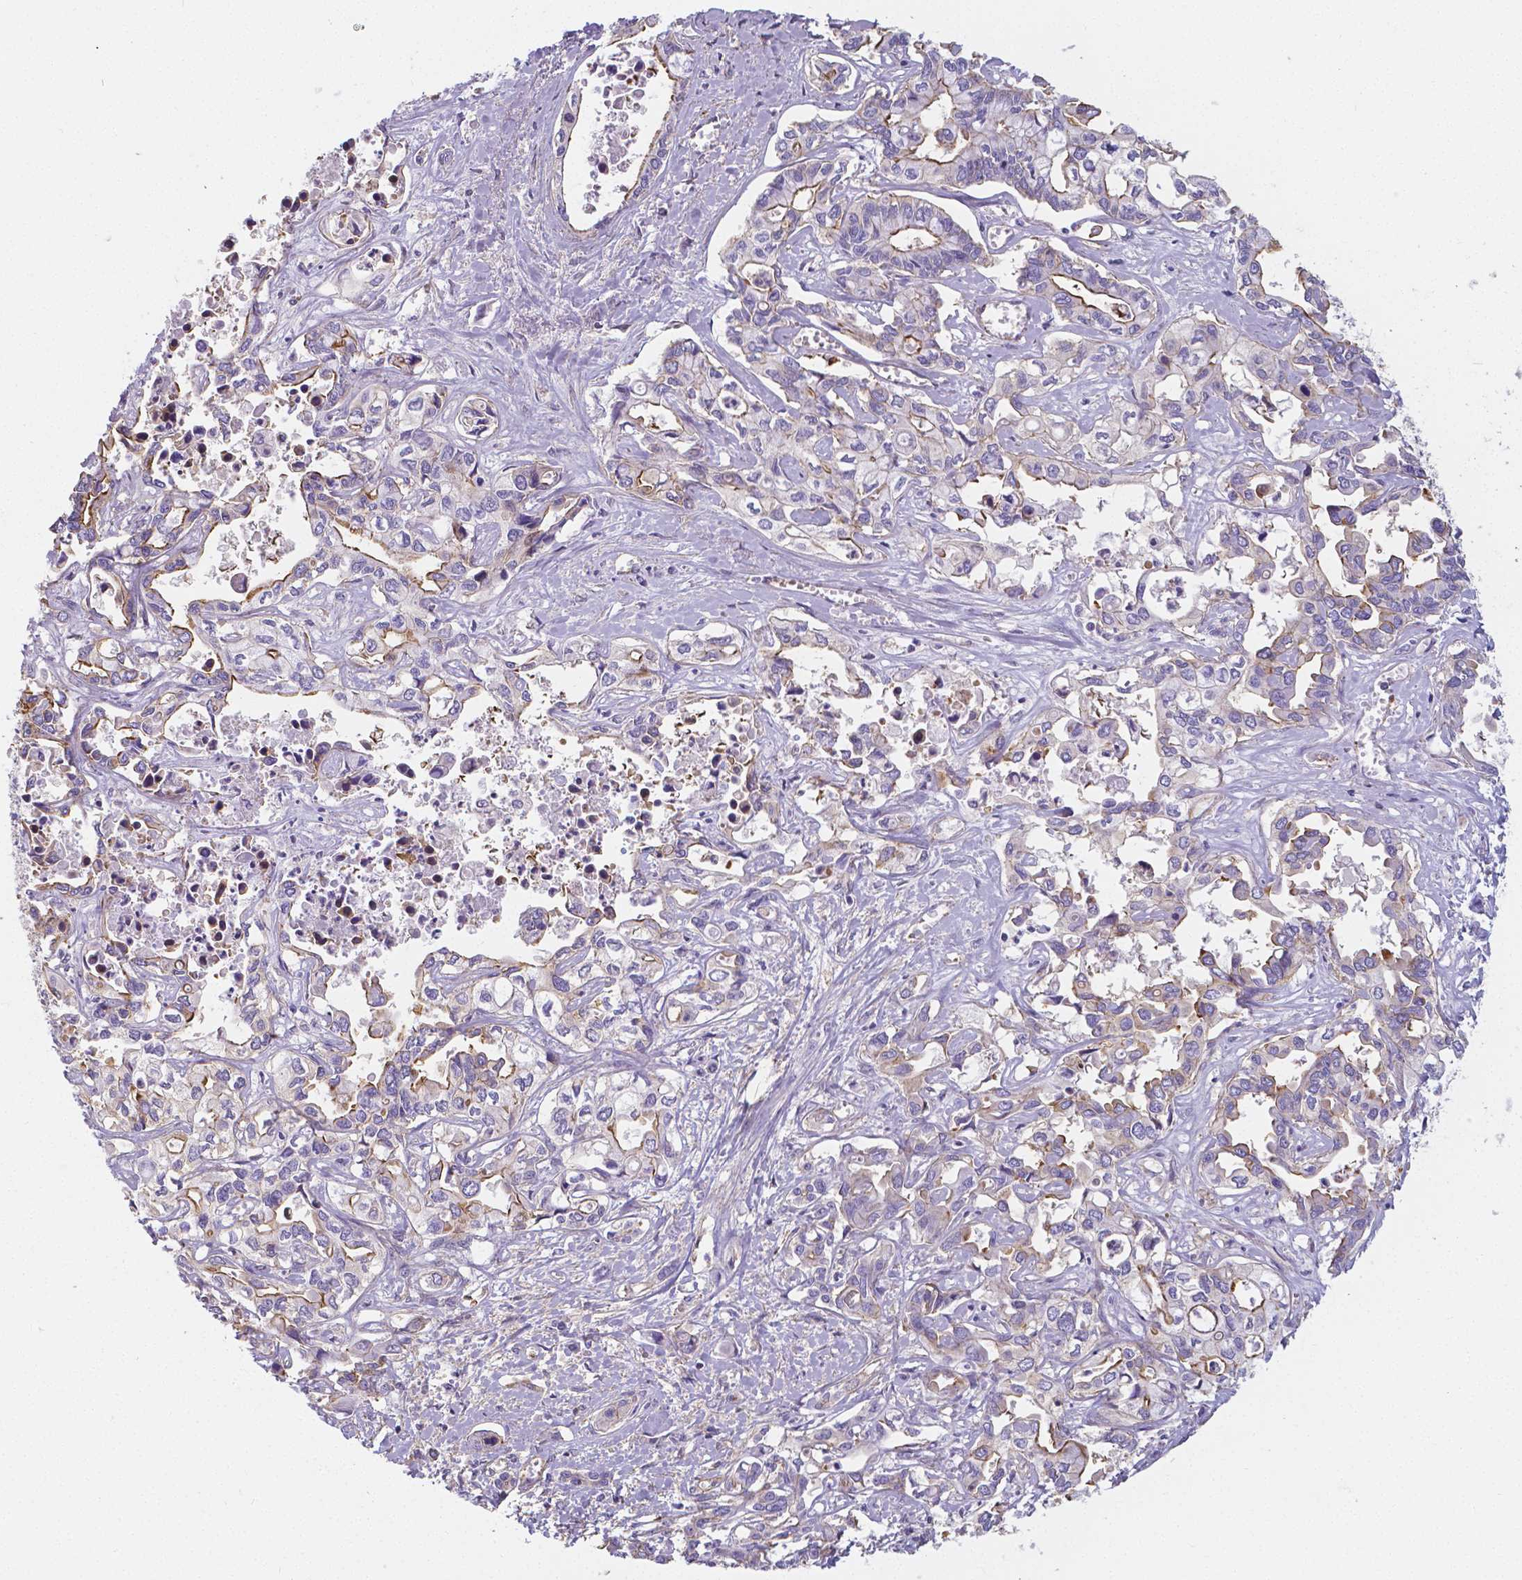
{"staining": {"intensity": "moderate", "quantity": "<25%", "location": "cytoplasmic/membranous"}, "tissue": "liver cancer", "cell_type": "Tumor cells", "image_type": "cancer", "snomed": [{"axis": "morphology", "description": "Cholangiocarcinoma"}, {"axis": "topography", "description": "Liver"}], "caption": "Liver cancer (cholangiocarcinoma) stained with a brown dye shows moderate cytoplasmic/membranous positive positivity in about <25% of tumor cells.", "gene": "CRMP1", "patient": {"sex": "female", "age": 64}}